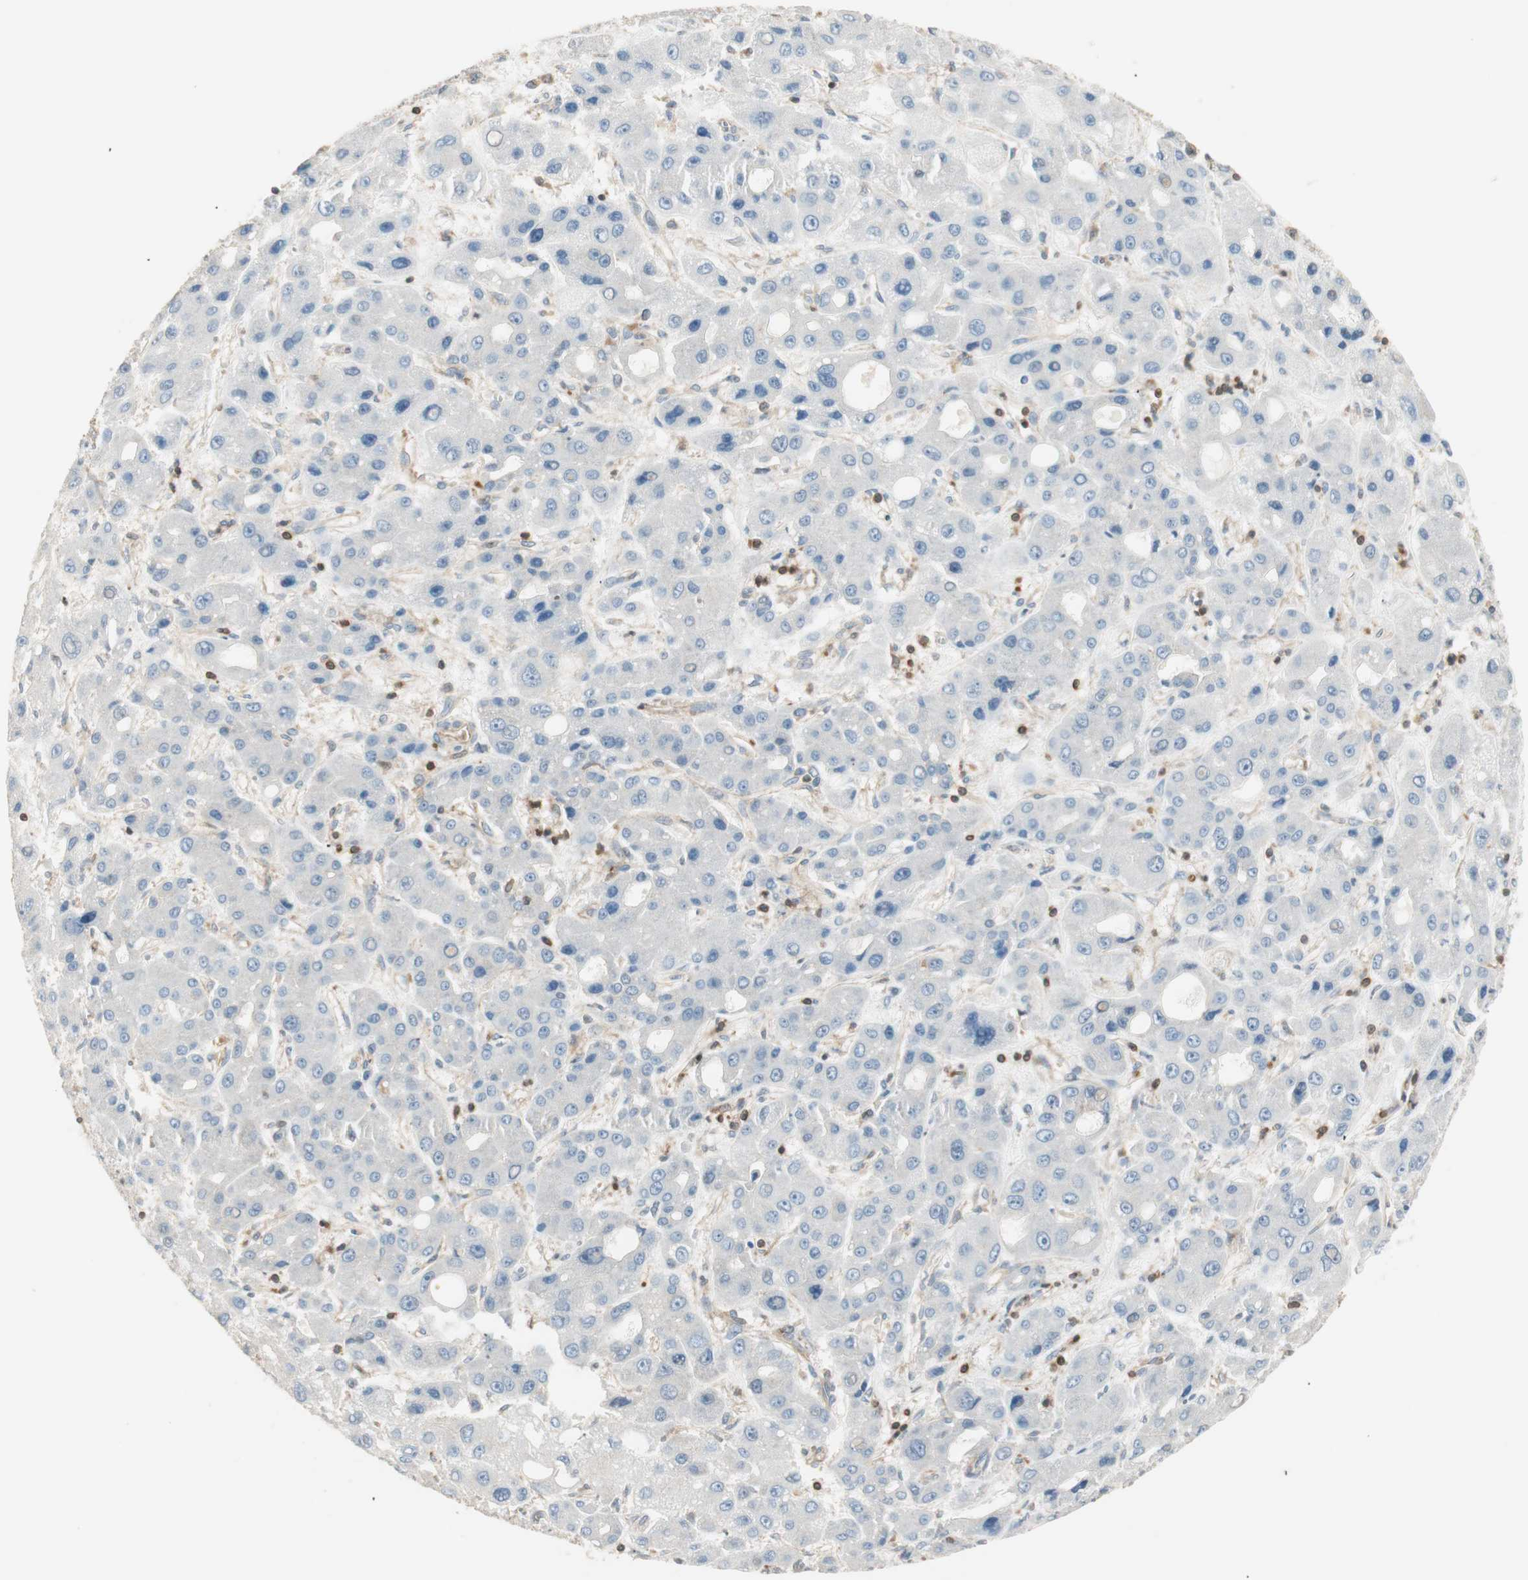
{"staining": {"intensity": "negative", "quantity": "none", "location": "none"}, "tissue": "liver cancer", "cell_type": "Tumor cells", "image_type": "cancer", "snomed": [{"axis": "morphology", "description": "Carcinoma, Hepatocellular, NOS"}, {"axis": "topography", "description": "Liver"}], "caption": "DAB (3,3'-diaminobenzidine) immunohistochemical staining of liver cancer displays no significant staining in tumor cells.", "gene": "CRLF3", "patient": {"sex": "male", "age": 55}}